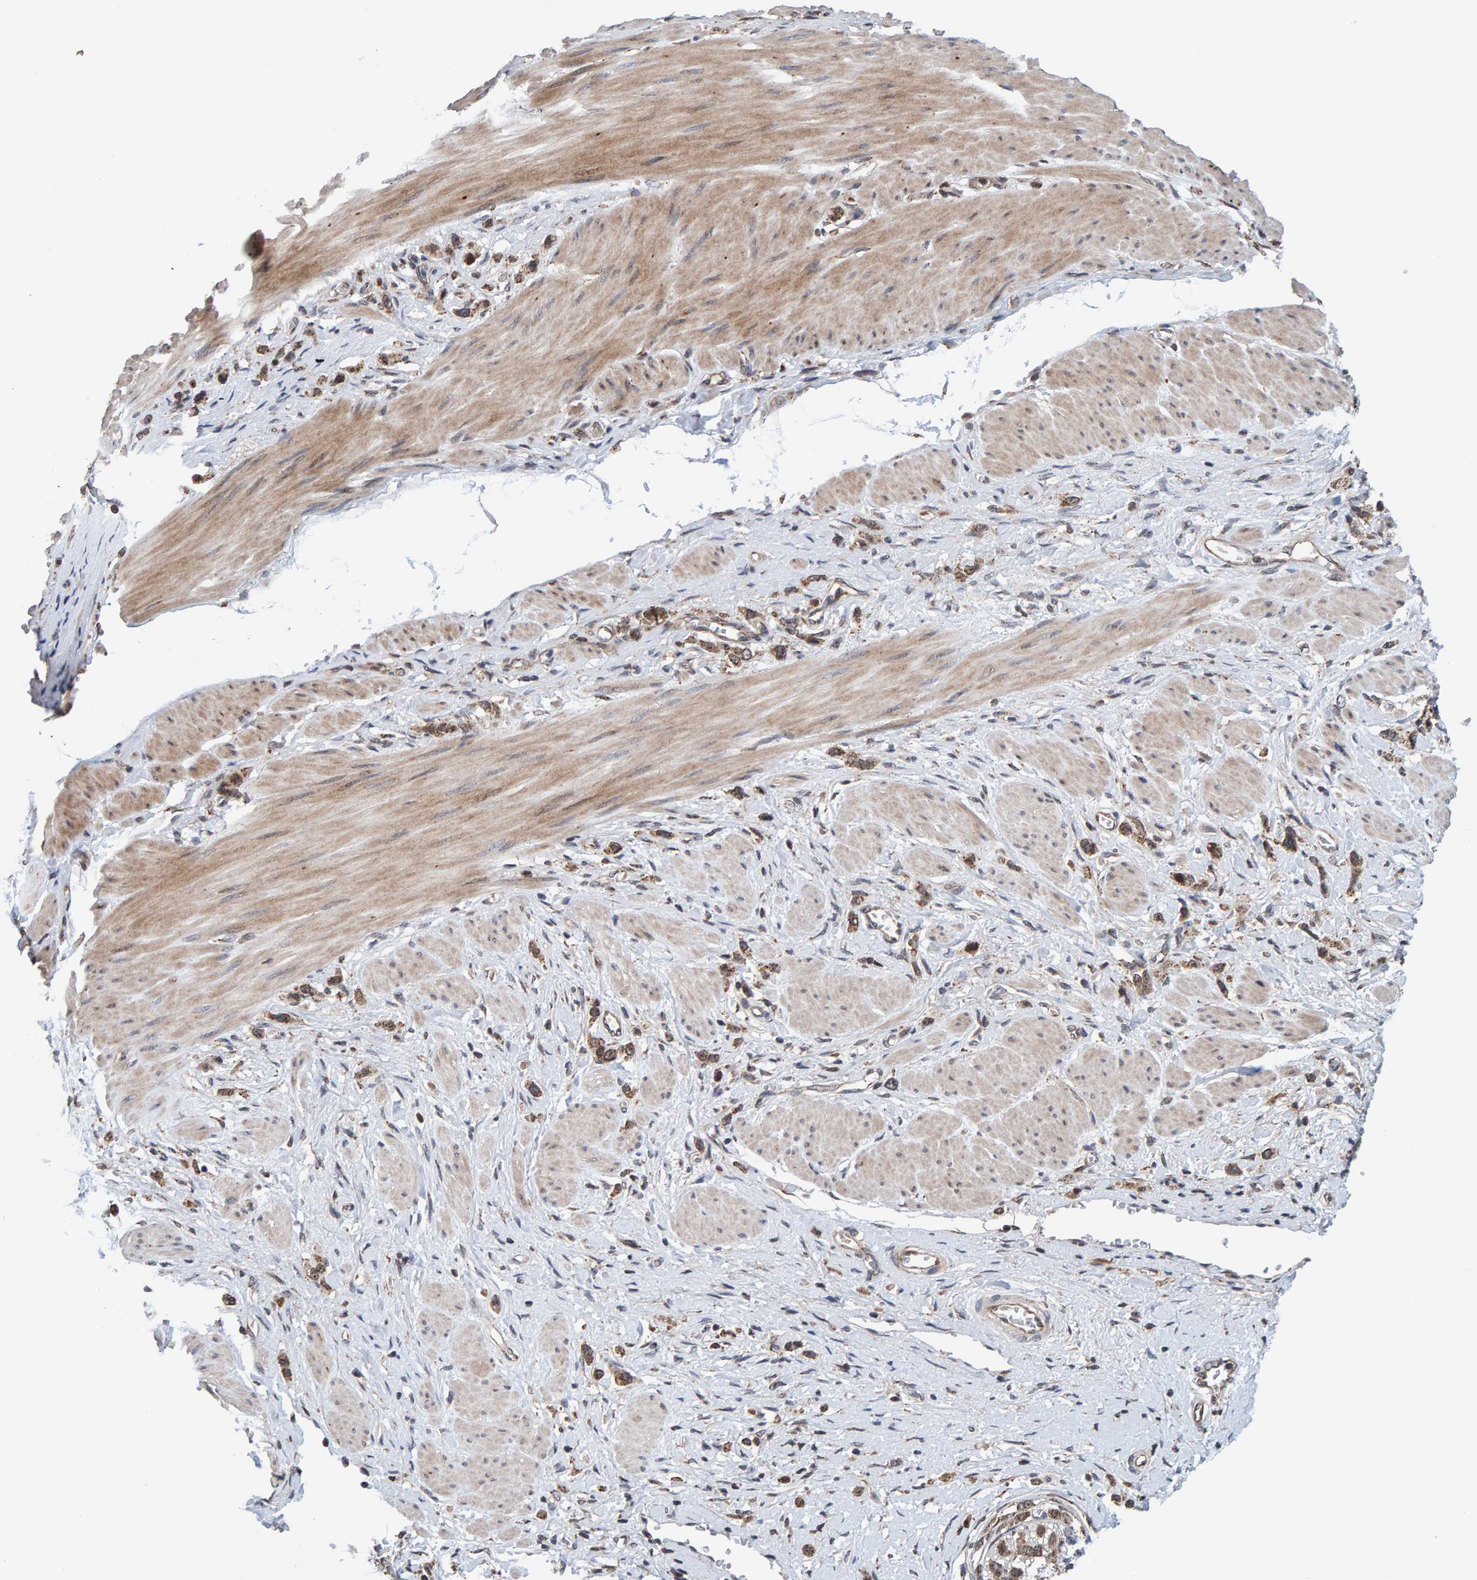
{"staining": {"intensity": "moderate", "quantity": ">75%", "location": "cytoplasmic/membranous"}, "tissue": "stomach cancer", "cell_type": "Tumor cells", "image_type": "cancer", "snomed": [{"axis": "morphology", "description": "Adenocarcinoma, NOS"}, {"axis": "topography", "description": "Stomach"}], "caption": "Immunohistochemical staining of human stomach adenocarcinoma displays moderate cytoplasmic/membranous protein staining in approximately >75% of tumor cells. (brown staining indicates protein expression, while blue staining denotes nuclei).", "gene": "CCDC25", "patient": {"sex": "female", "age": 65}}